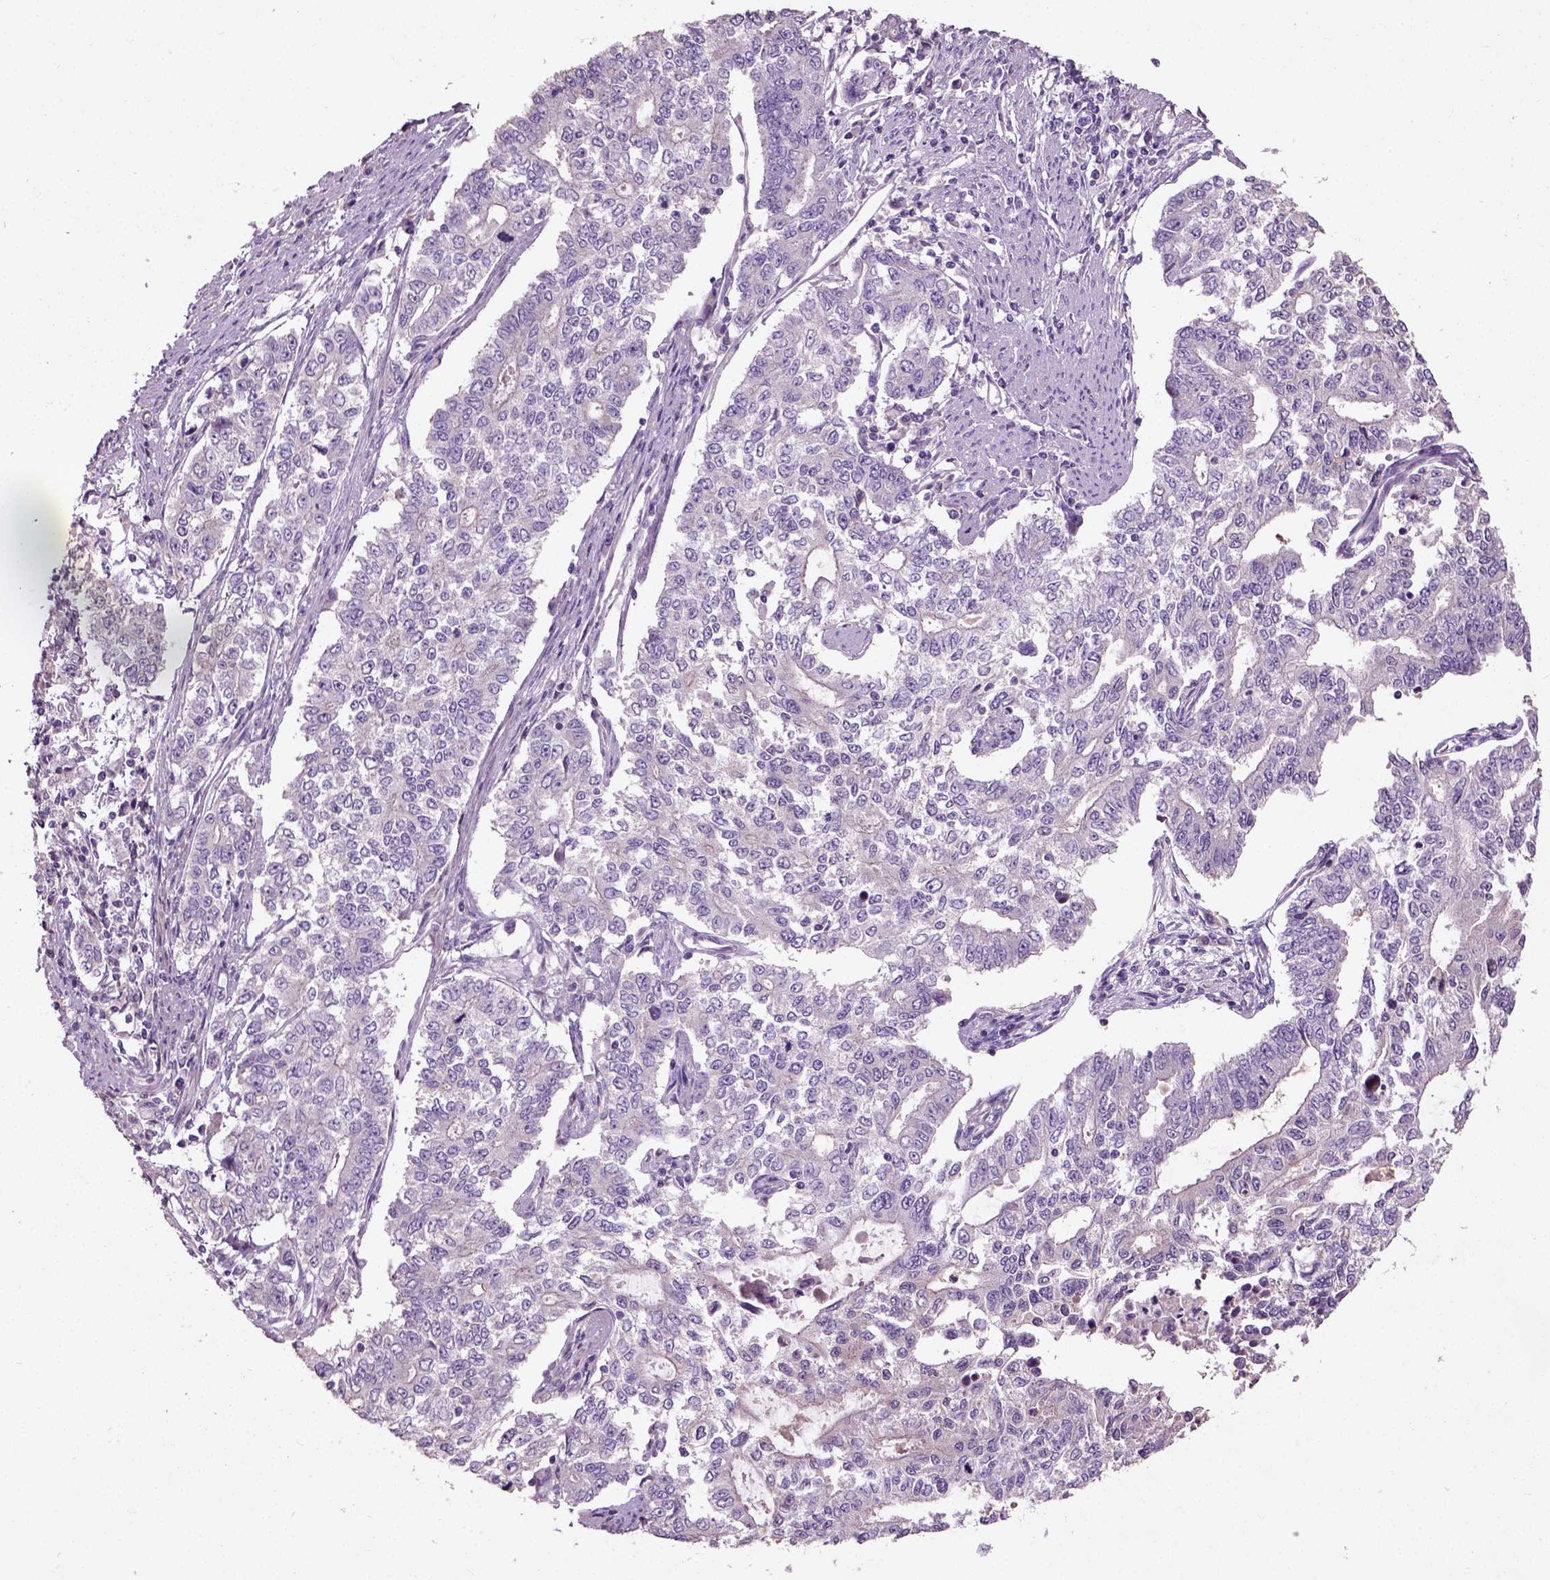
{"staining": {"intensity": "negative", "quantity": "none", "location": "none"}, "tissue": "endometrial cancer", "cell_type": "Tumor cells", "image_type": "cancer", "snomed": [{"axis": "morphology", "description": "Adenocarcinoma, NOS"}, {"axis": "topography", "description": "Uterus"}], "caption": "The histopathology image exhibits no staining of tumor cells in endometrial adenocarcinoma.", "gene": "PKP3", "patient": {"sex": "female", "age": 59}}